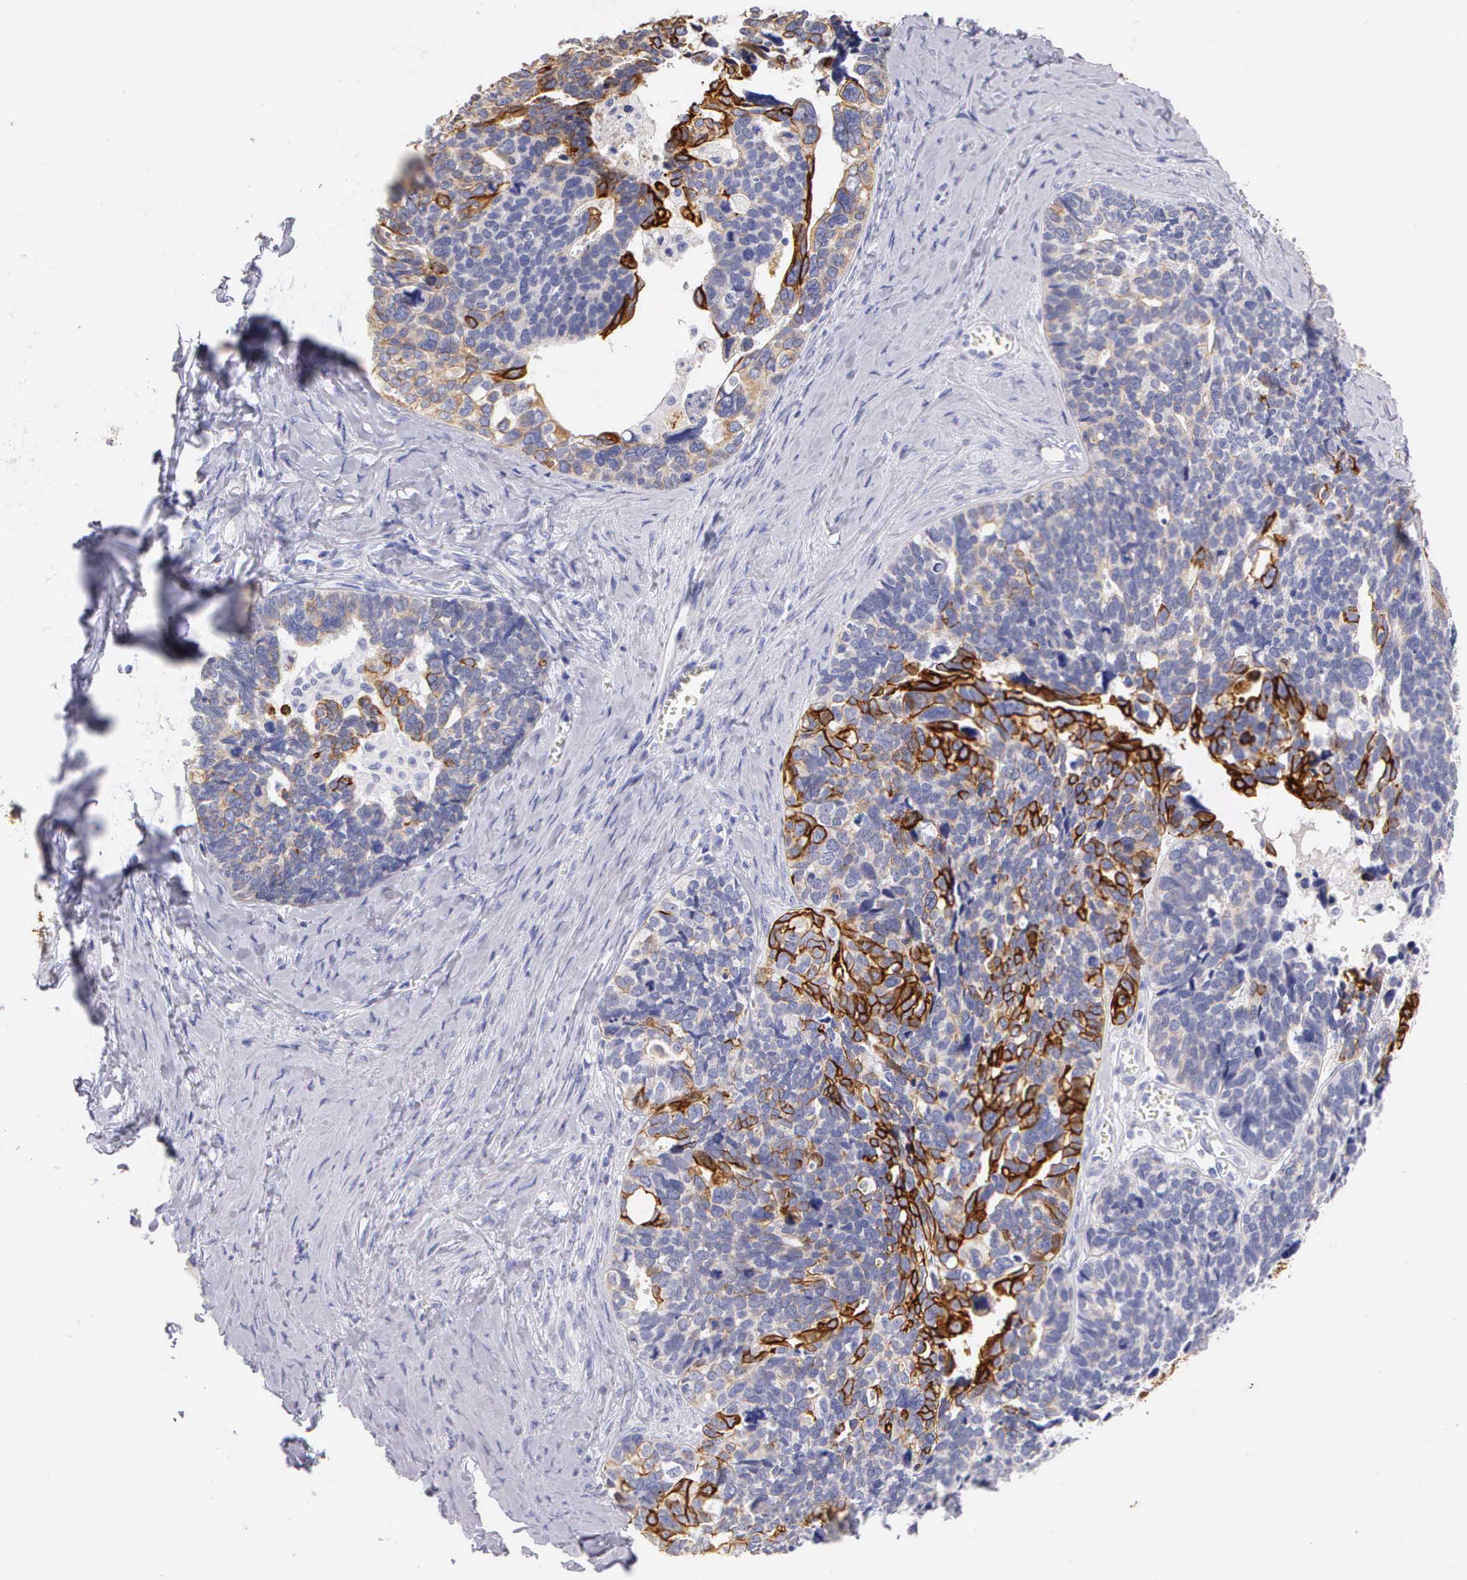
{"staining": {"intensity": "moderate", "quantity": "<25%", "location": "cytoplasmic/membranous"}, "tissue": "ovarian cancer", "cell_type": "Tumor cells", "image_type": "cancer", "snomed": [{"axis": "morphology", "description": "Cystadenocarcinoma, serous, NOS"}, {"axis": "topography", "description": "Ovary"}], "caption": "Human ovarian serous cystadenocarcinoma stained with a brown dye displays moderate cytoplasmic/membranous positive positivity in about <25% of tumor cells.", "gene": "KRT17", "patient": {"sex": "female", "age": 77}}